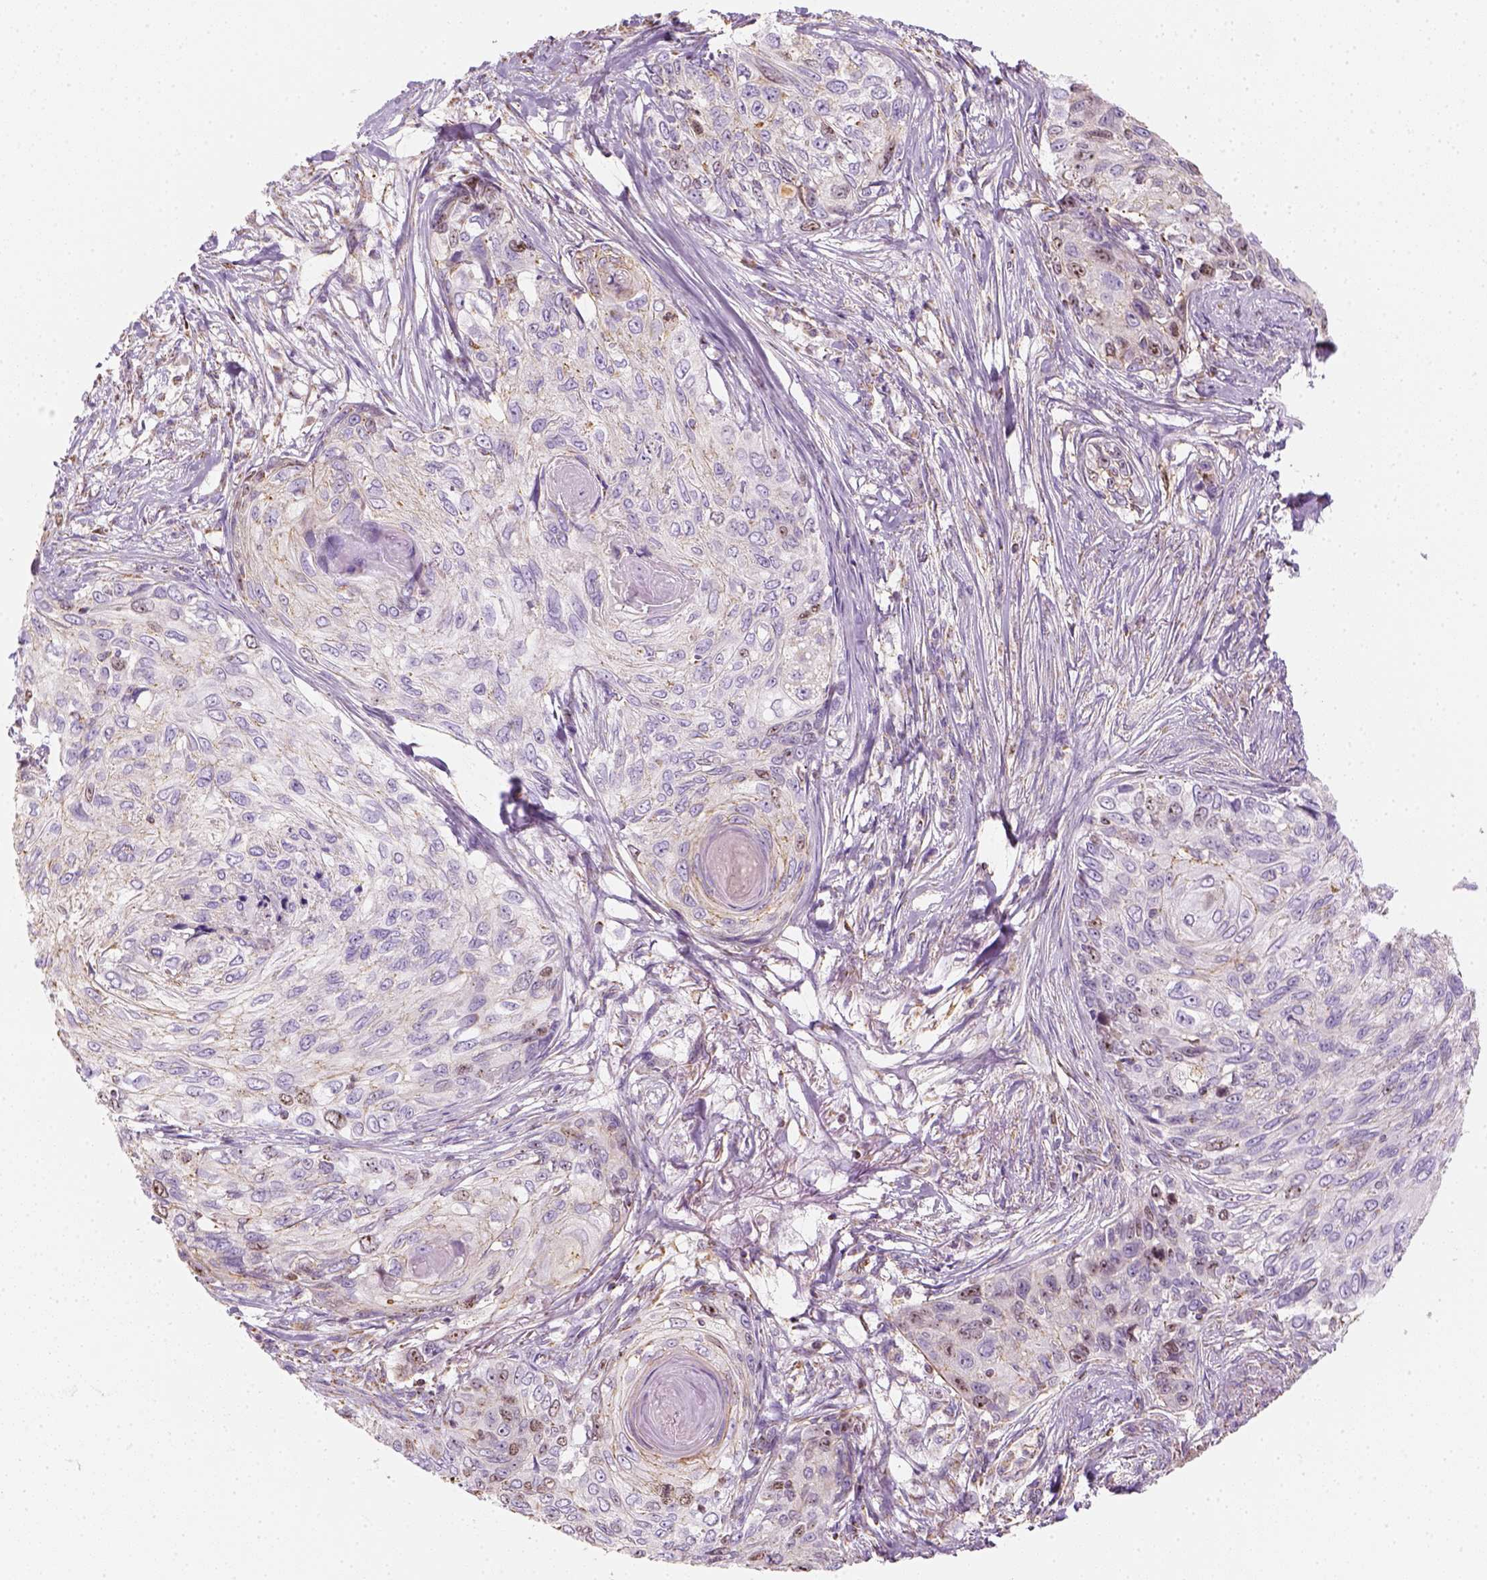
{"staining": {"intensity": "negative", "quantity": "none", "location": "none"}, "tissue": "skin cancer", "cell_type": "Tumor cells", "image_type": "cancer", "snomed": [{"axis": "morphology", "description": "Squamous cell carcinoma, NOS"}, {"axis": "topography", "description": "Skin"}], "caption": "Protein analysis of skin cancer (squamous cell carcinoma) demonstrates no significant positivity in tumor cells. The staining was performed using DAB (3,3'-diaminobenzidine) to visualize the protein expression in brown, while the nuclei were stained in blue with hematoxylin (Magnification: 20x).", "gene": "LCA5", "patient": {"sex": "male", "age": 92}}